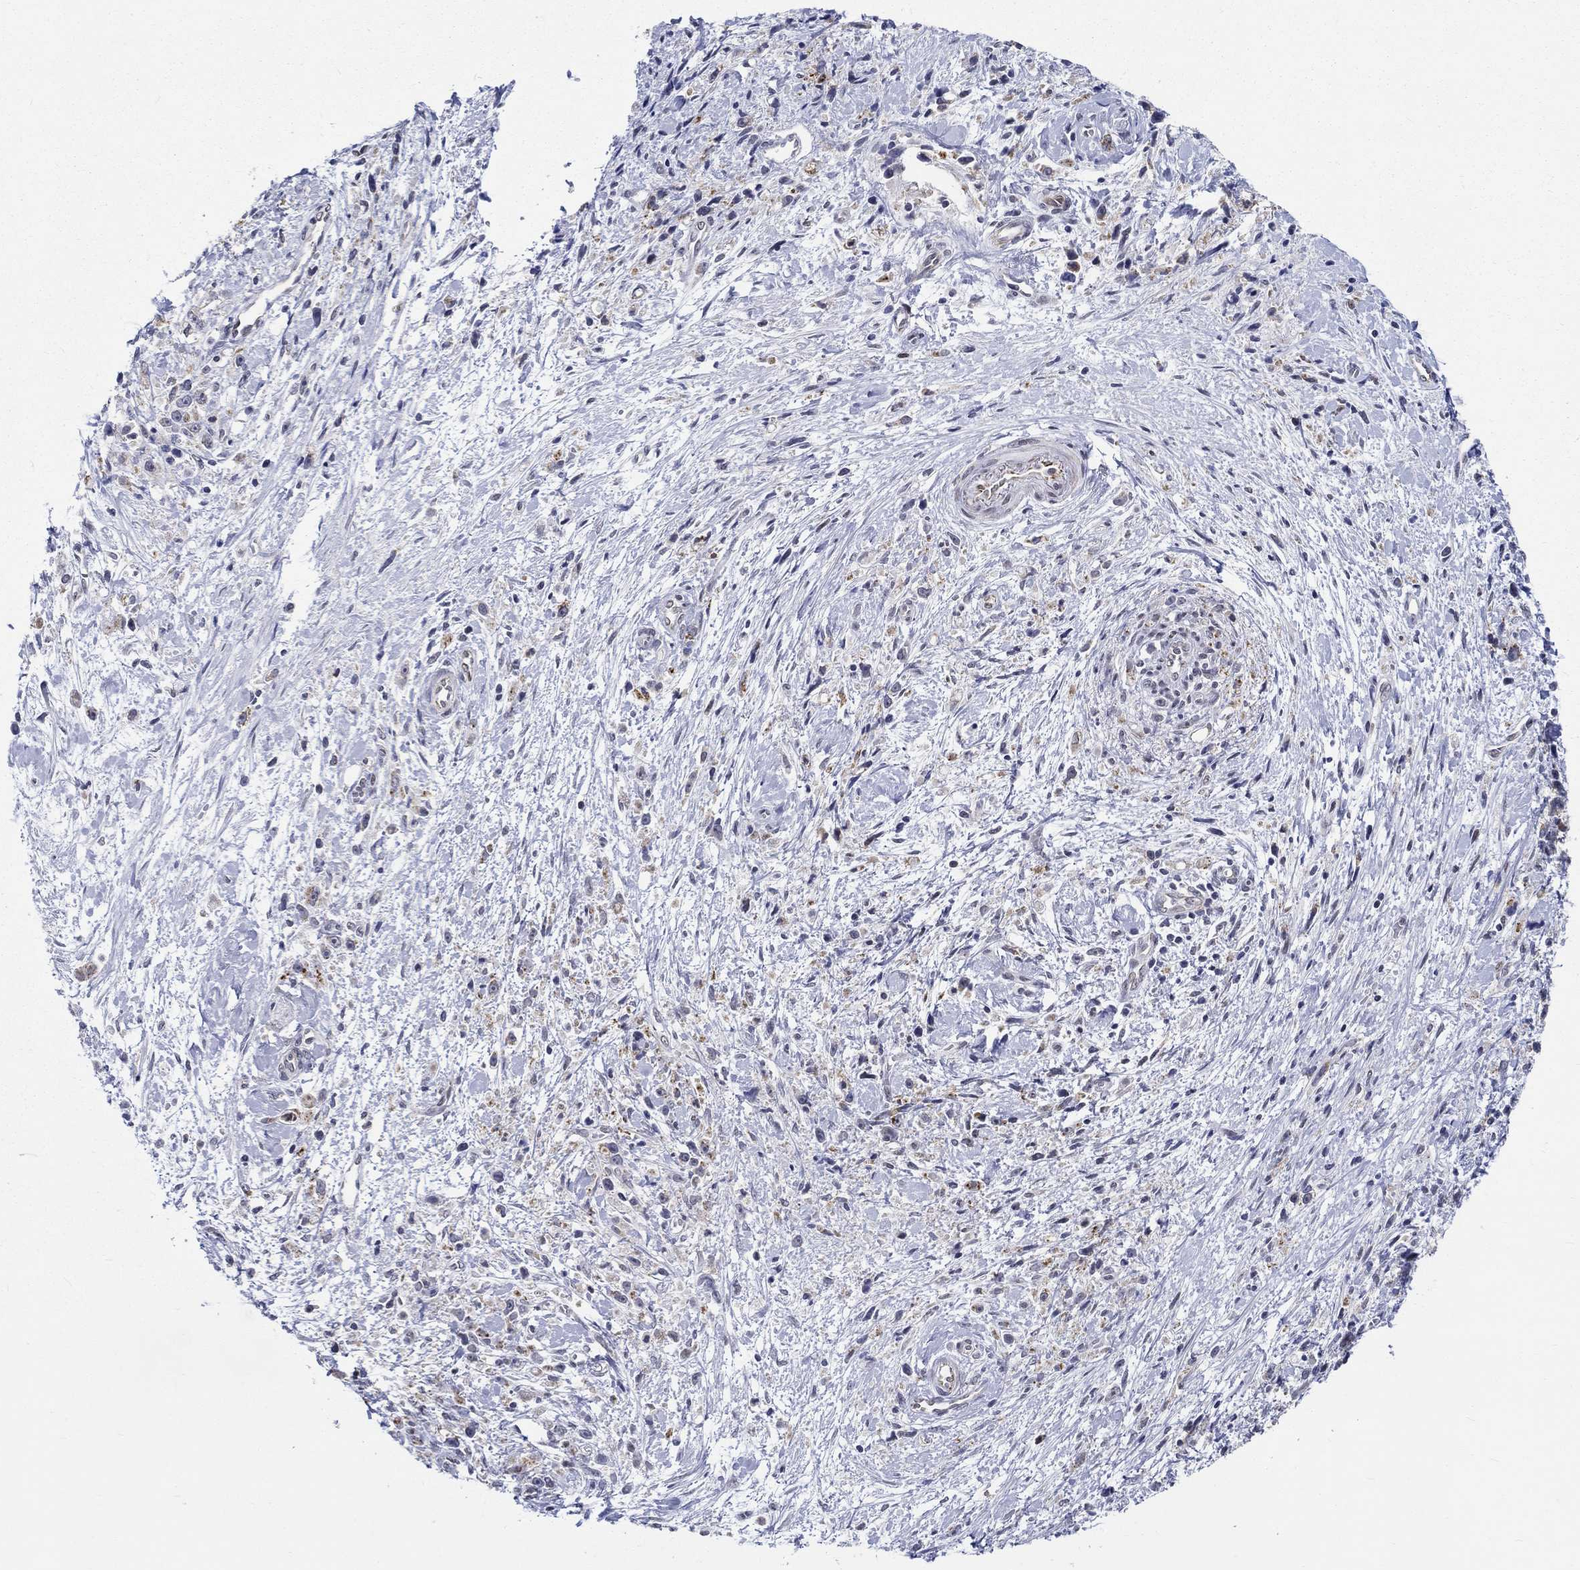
{"staining": {"intensity": "negative", "quantity": "none", "location": "none"}, "tissue": "stomach cancer", "cell_type": "Tumor cells", "image_type": "cancer", "snomed": [{"axis": "morphology", "description": "Adenocarcinoma, NOS"}, {"axis": "topography", "description": "Stomach"}], "caption": "Photomicrograph shows no protein expression in tumor cells of stomach cancer (adenocarcinoma) tissue. (DAB (3,3'-diaminobenzidine) IHC with hematoxylin counter stain).", "gene": "ST6GALNAC1", "patient": {"sex": "female", "age": 59}}